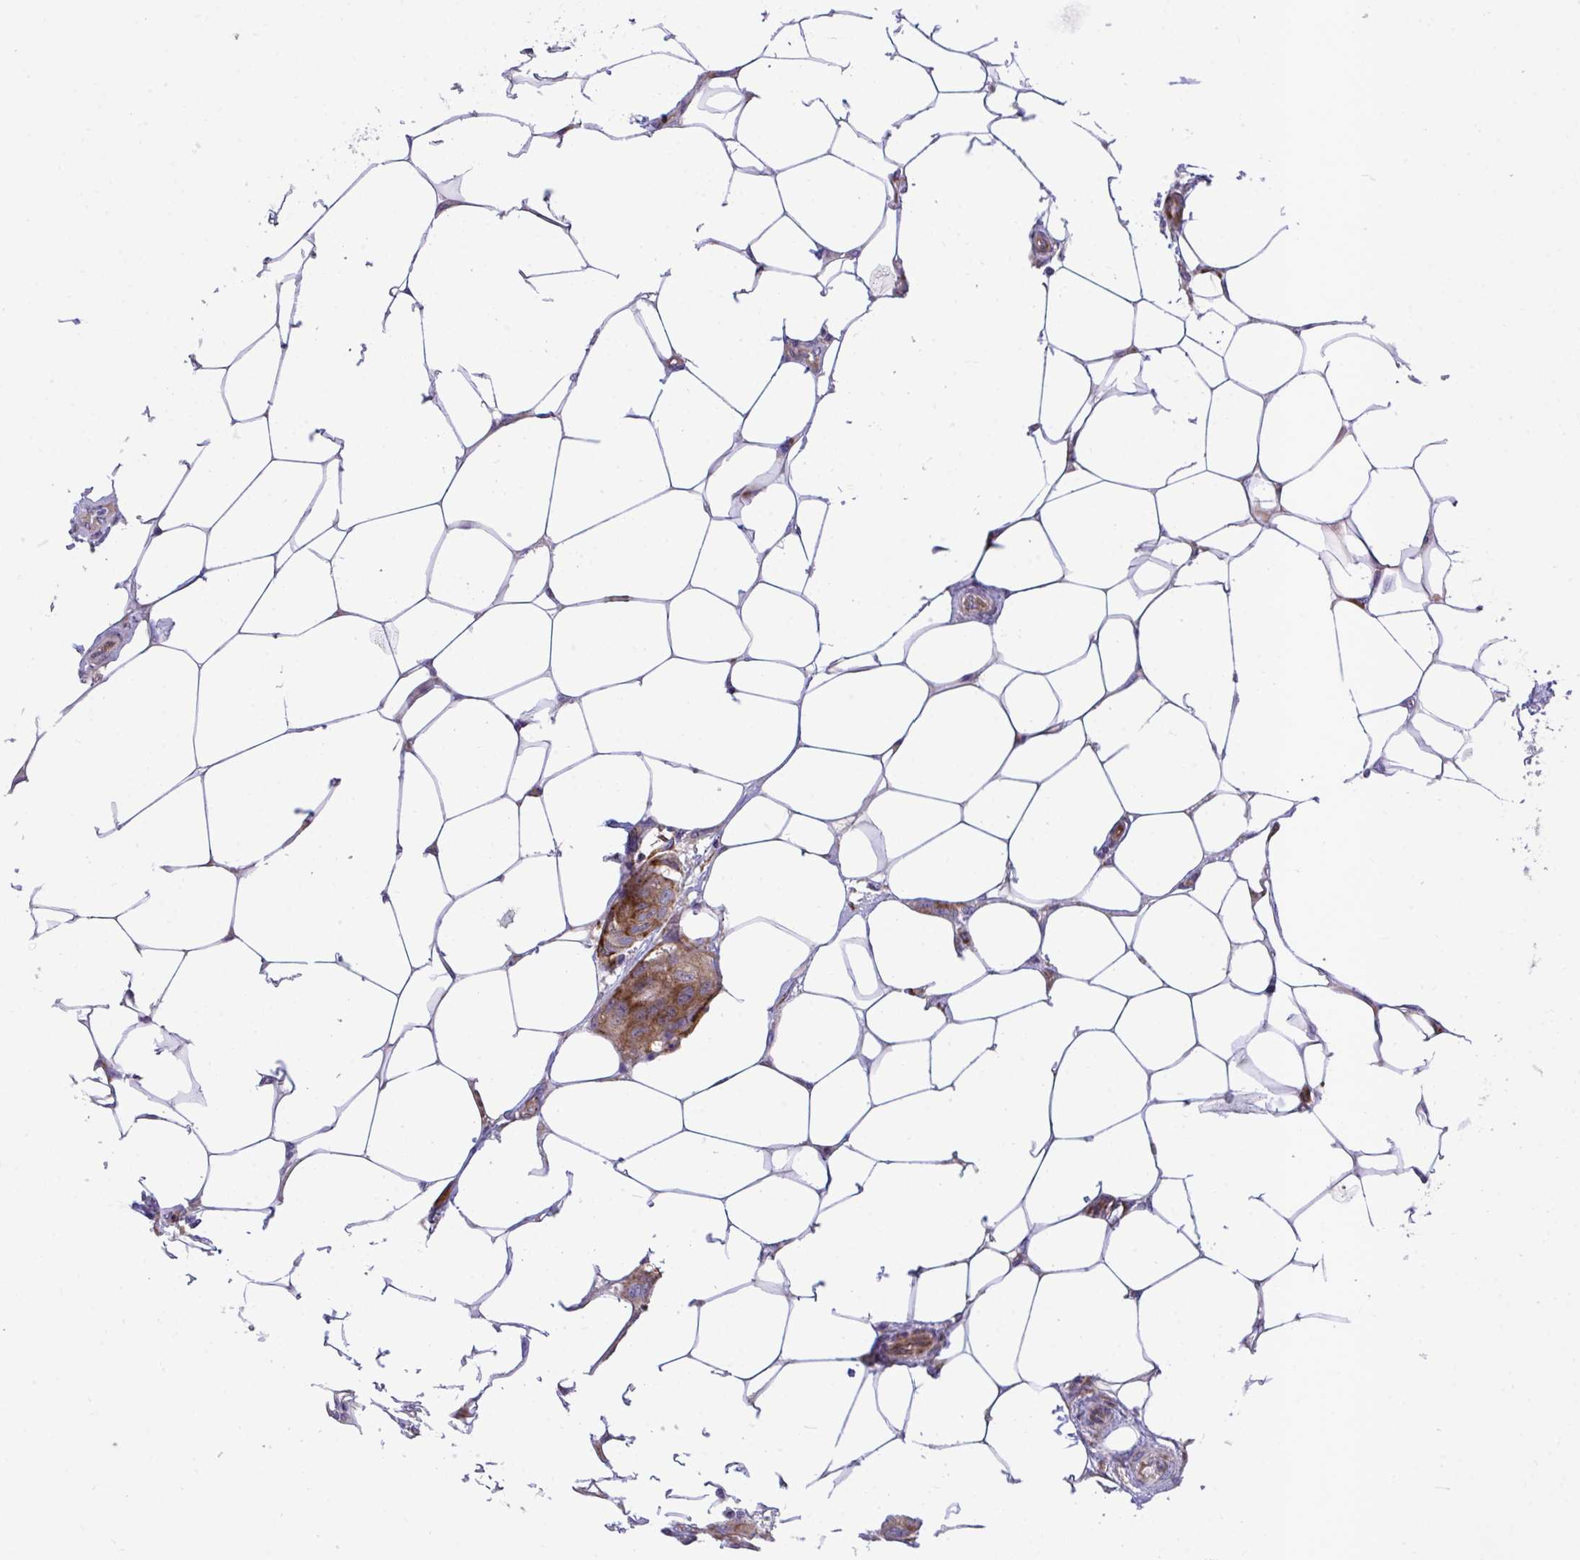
{"staining": {"intensity": "moderate", "quantity": ">75%", "location": "cytoplasmic/membranous"}, "tissue": "breast cancer", "cell_type": "Tumor cells", "image_type": "cancer", "snomed": [{"axis": "morphology", "description": "Duct carcinoma"}, {"axis": "topography", "description": "Breast"}, {"axis": "topography", "description": "Lymph node"}], "caption": "About >75% of tumor cells in human intraductal carcinoma (breast) exhibit moderate cytoplasmic/membranous protein positivity as visualized by brown immunohistochemical staining.", "gene": "RPS15", "patient": {"sex": "female", "age": 80}}